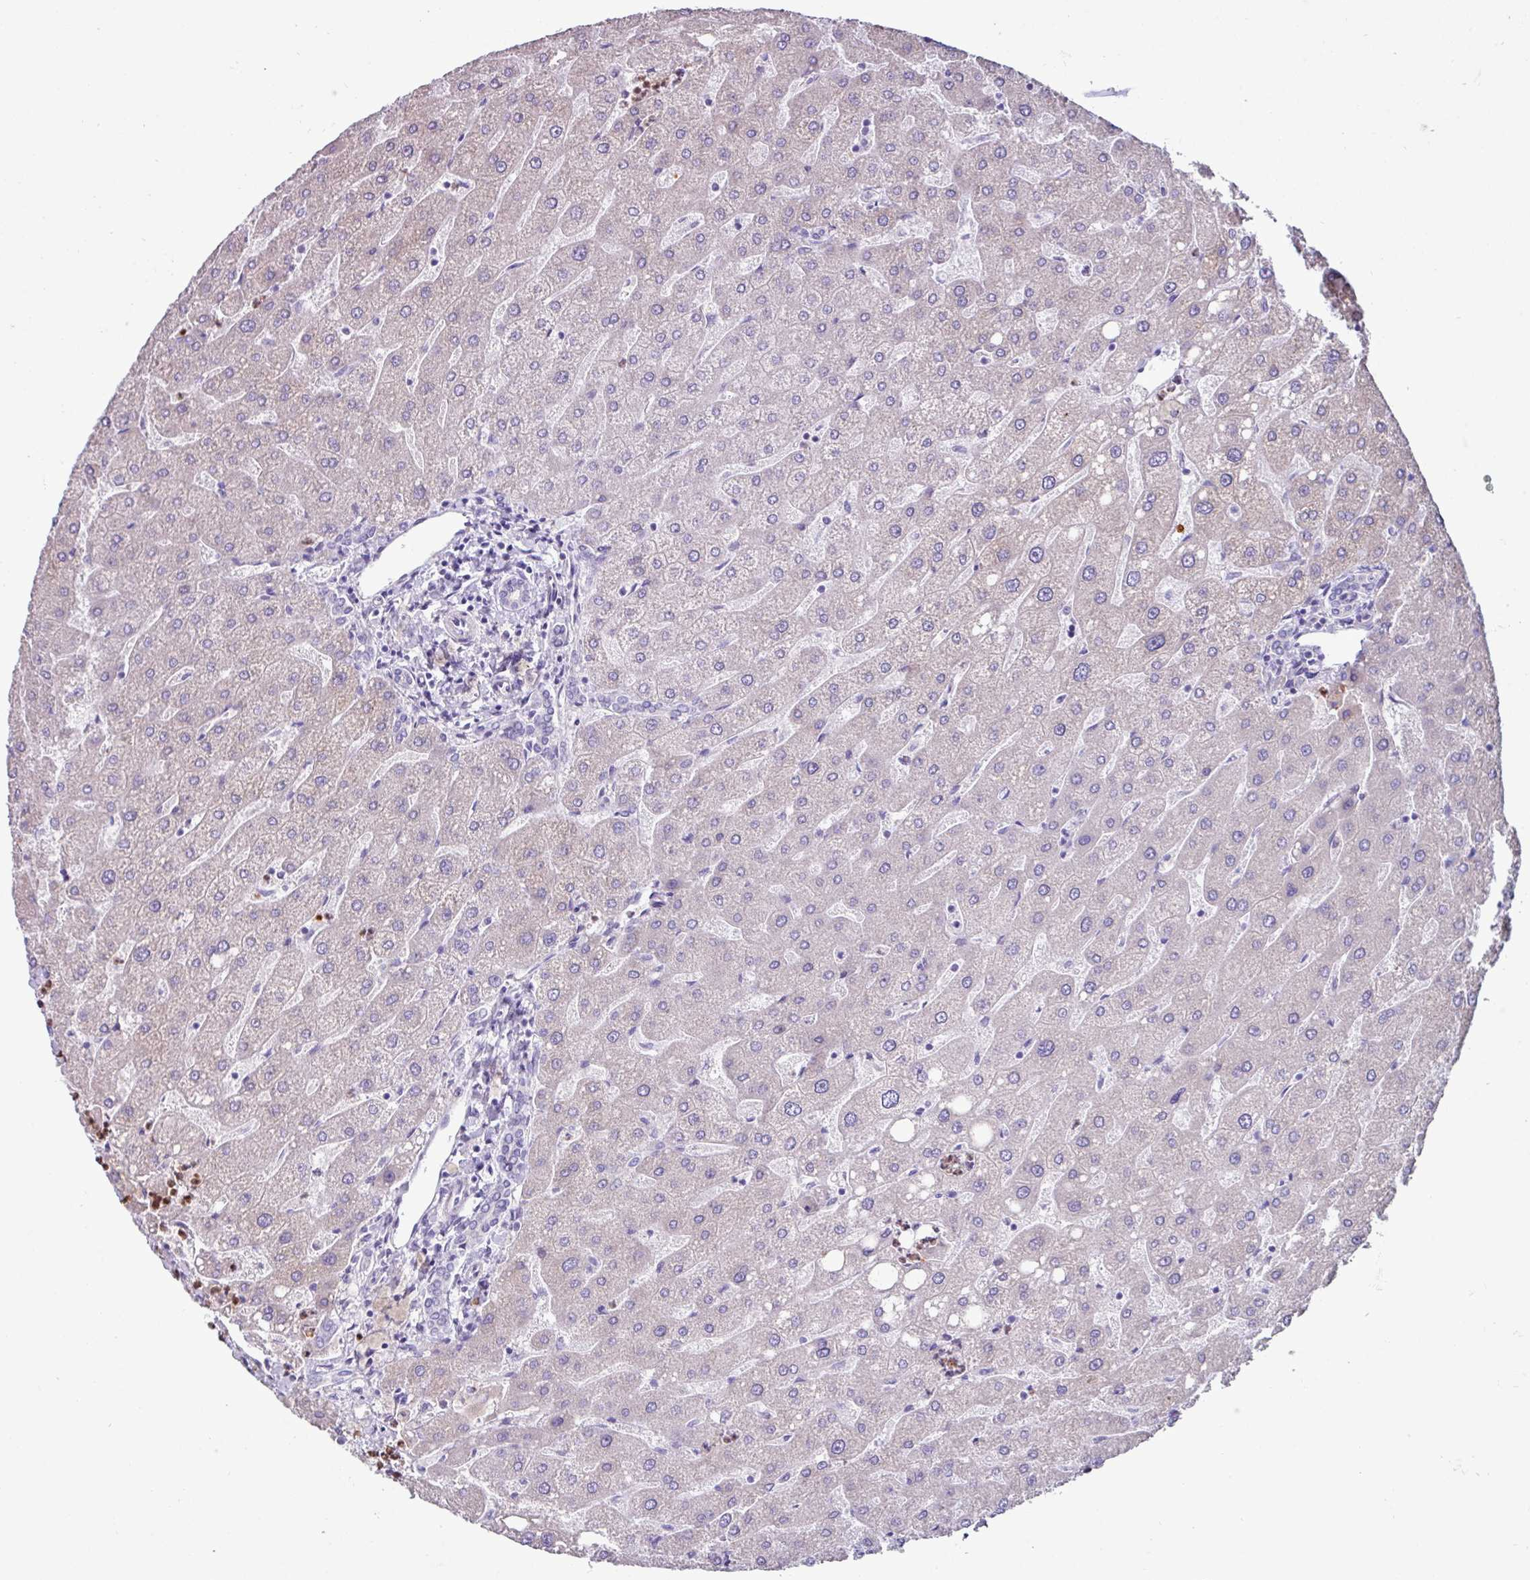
{"staining": {"intensity": "negative", "quantity": "none", "location": "none"}, "tissue": "liver", "cell_type": "Cholangiocytes", "image_type": "normal", "snomed": [{"axis": "morphology", "description": "Normal tissue, NOS"}, {"axis": "topography", "description": "Liver"}], "caption": "Immunohistochemistry (IHC) histopathology image of normal human liver stained for a protein (brown), which exhibits no positivity in cholangiocytes. The staining is performed using DAB brown chromogen with nuclei counter-stained in using hematoxylin.", "gene": "PPP1R35", "patient": {"sex": "male", "age": 67}}